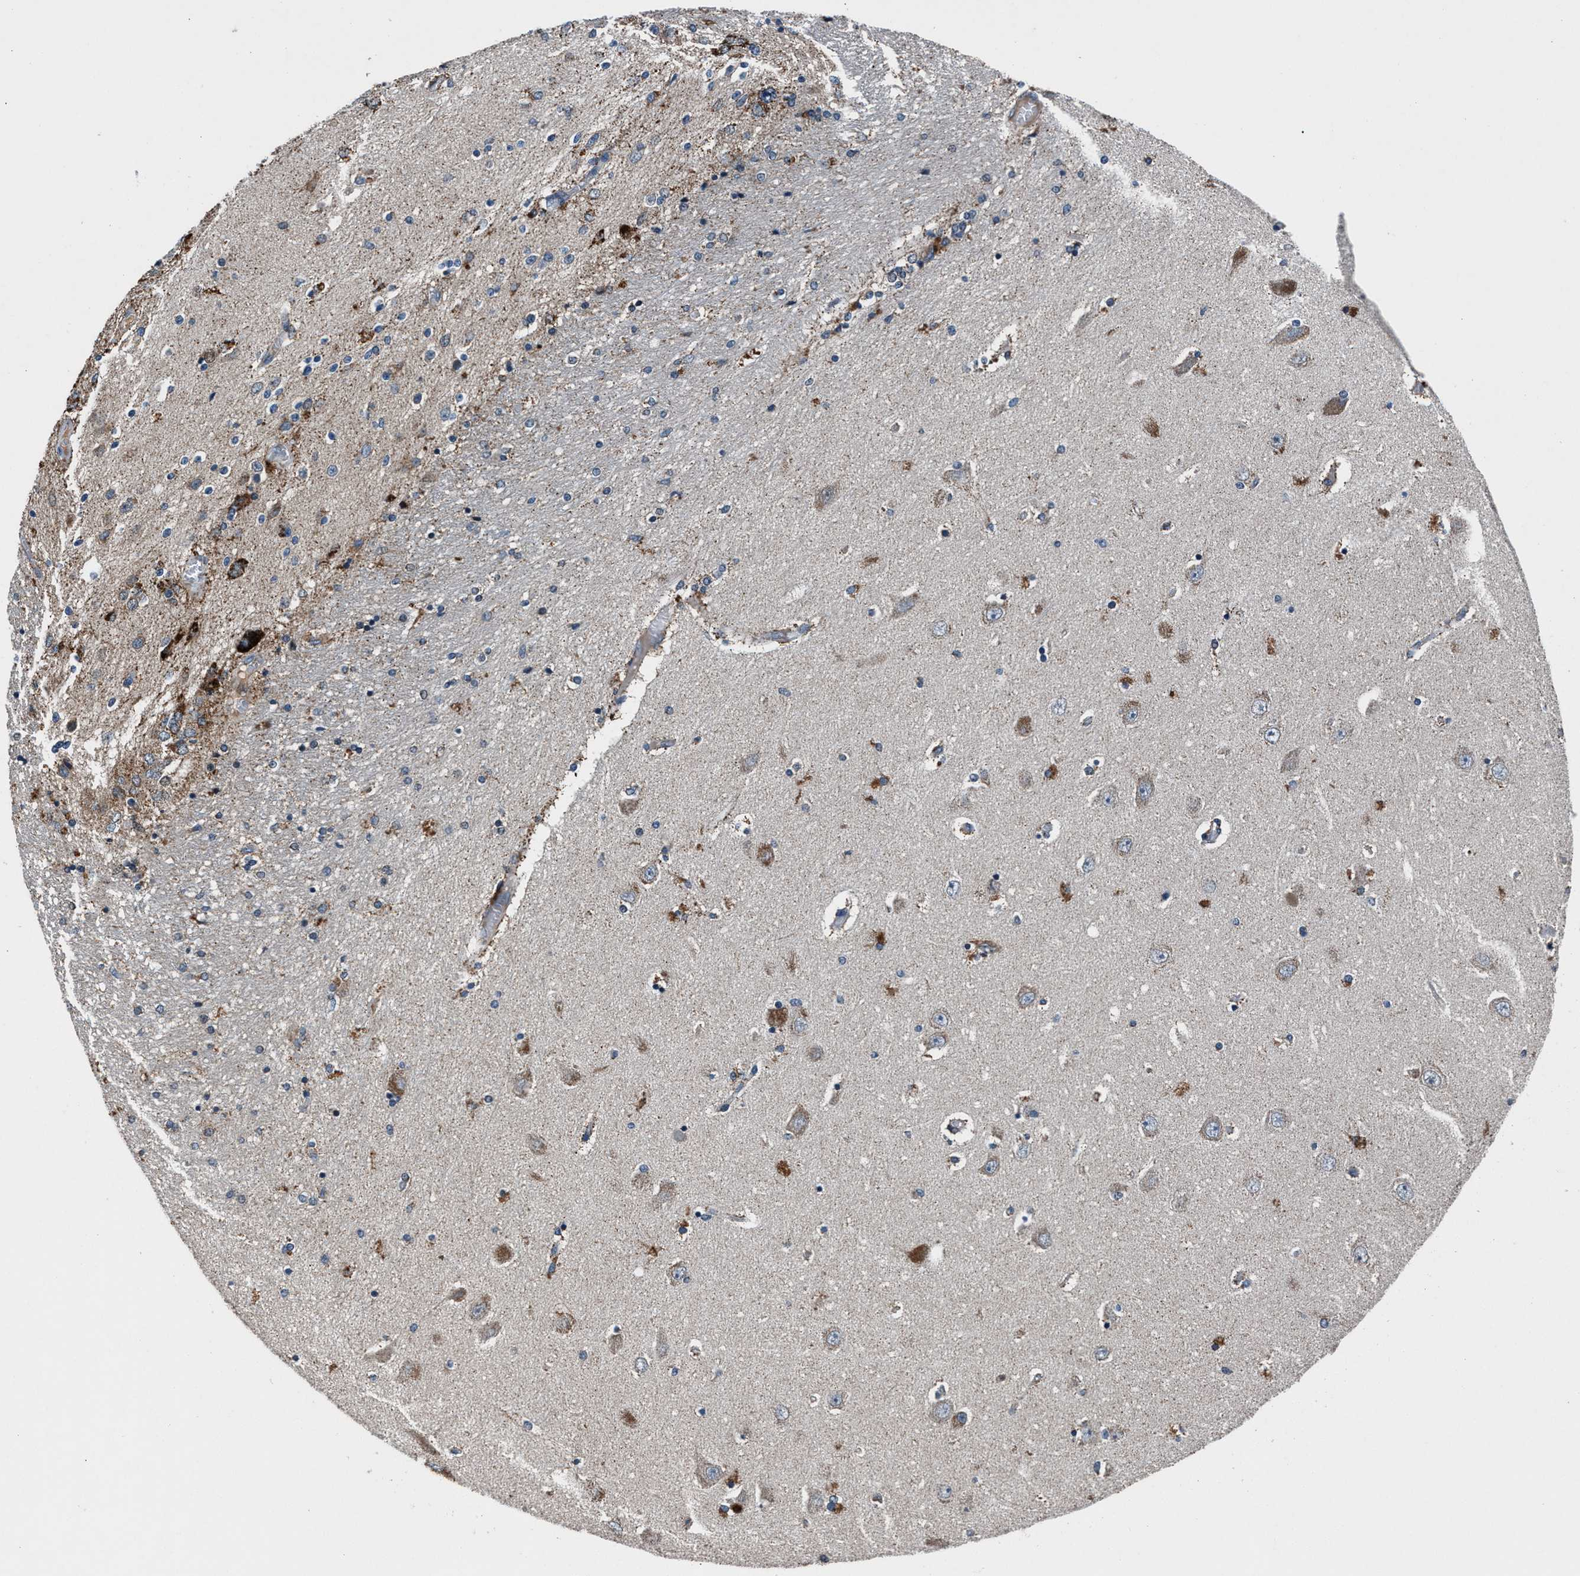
{"staining": {"intensity": "weak", "quantity": "<25%", "location": "cytoplasmic/membranous"}, "tissue": "hippocampus", "cell_type": "Glial cells", "image_type": "normal", "snomed": [{"axis": "morphology", "description": "Normal tissue, NOS"}, {"axis": "topography", "description": "Hippocampus"}], "caption": "IHC micrograph of normal hippocampus: hippocampus stained with DAB (3,3'-diaminobenzidine) reveals no significant protein staining in glial cells. (DAB (3,3'-diaminobenzidine) immunohistochemistry (IHC) visualized using brightfield microscopy, high magnification).", "gene": "FAM221A", "patient": {"sex": "female", "age": 54}}